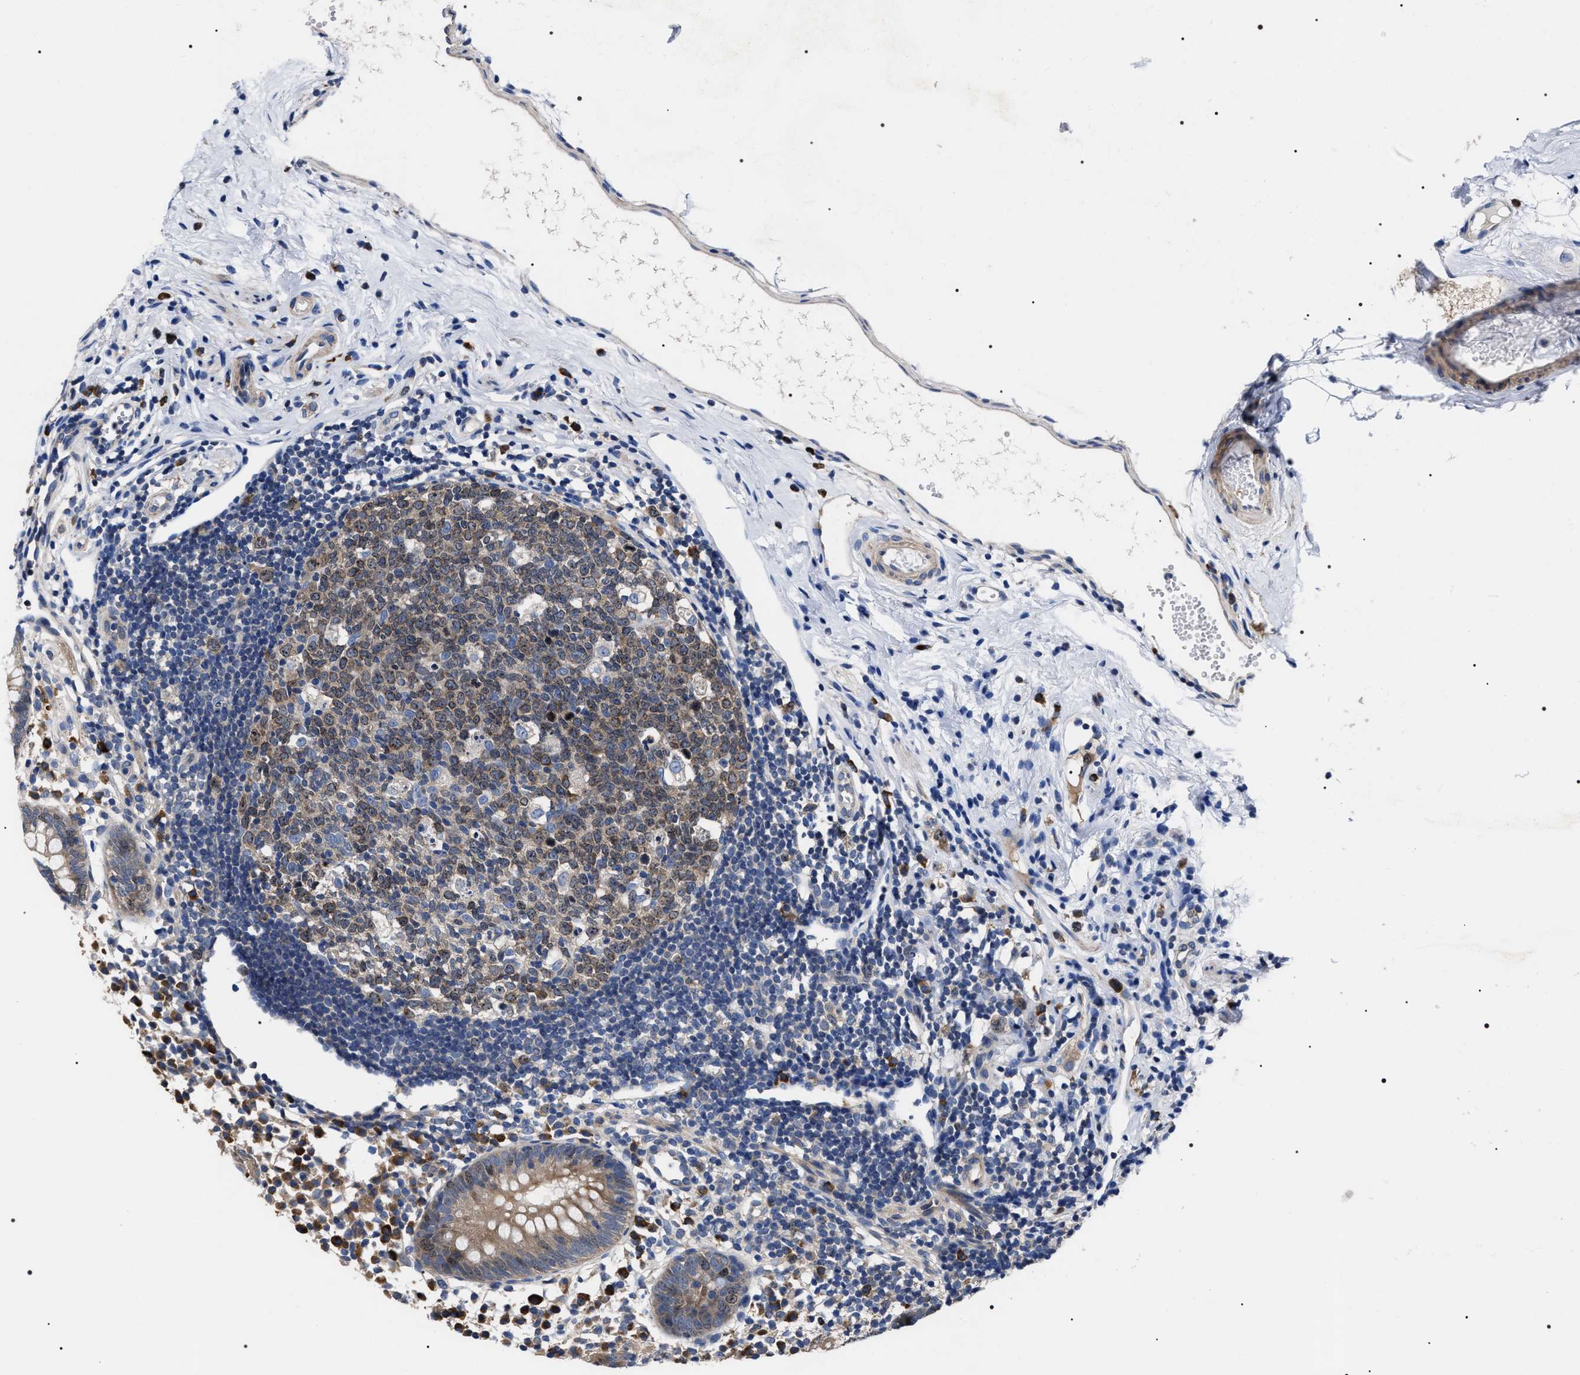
{"staining": {"intensity": "weak", "quantity": ">75%", "location": "cytoplasmic/membranous"}, "tissue": "appendix", "cell_type": "Glandular cells", "image_type": "normal", "snomed": [{"axis": "morphology", "description": "Normal tissue, NOS"}, {"axis": "topography", "description": "Appendix"}], "caption": "Immunohistochemistry (IHC) (DAB) staining of unremarkable appendix shows weak cytoplasmic/membranous protein expression in approximately >75% of glandular cells.", "gene": "MIS18A", "patient": {"sex": "female", "age": 20}}